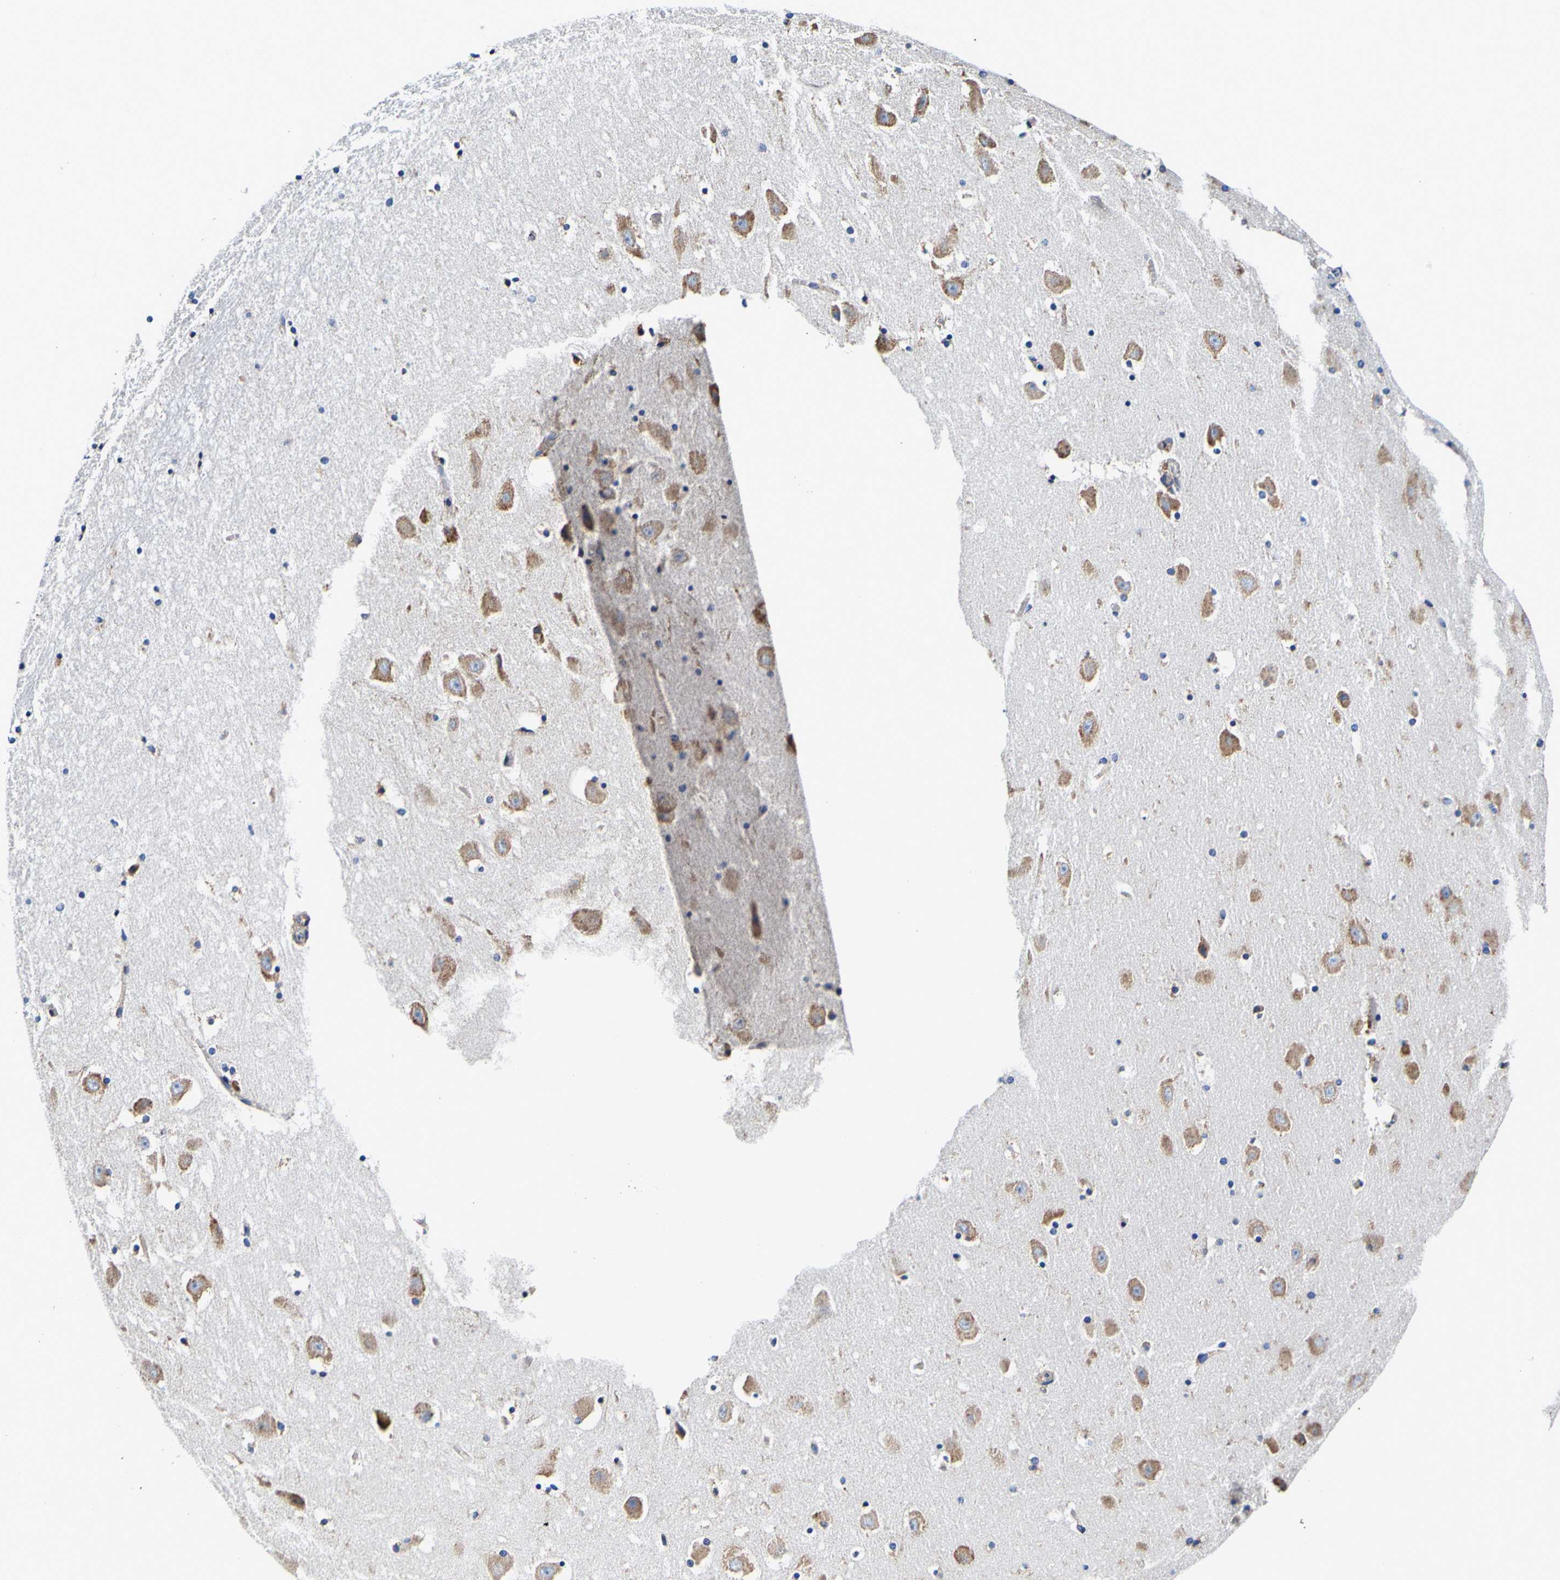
{"staining": {"intensity": "negative", "quantity": "none", "location": "none"}, "tissue": "hippocampus", "cell_type": "Glial cells", "image_type": "normal", "snomed": [{"axis": "morphology", "description": "Normal tissue, NOS"}, {"axis": "topography", "description": "Hippocampus"}], "caption": "A photomicrograph of hippocampus stained for a protein displays no brown staining in glial cells.", "gene": "P4HB", "patient": {"sex": "male", "age": 45}}